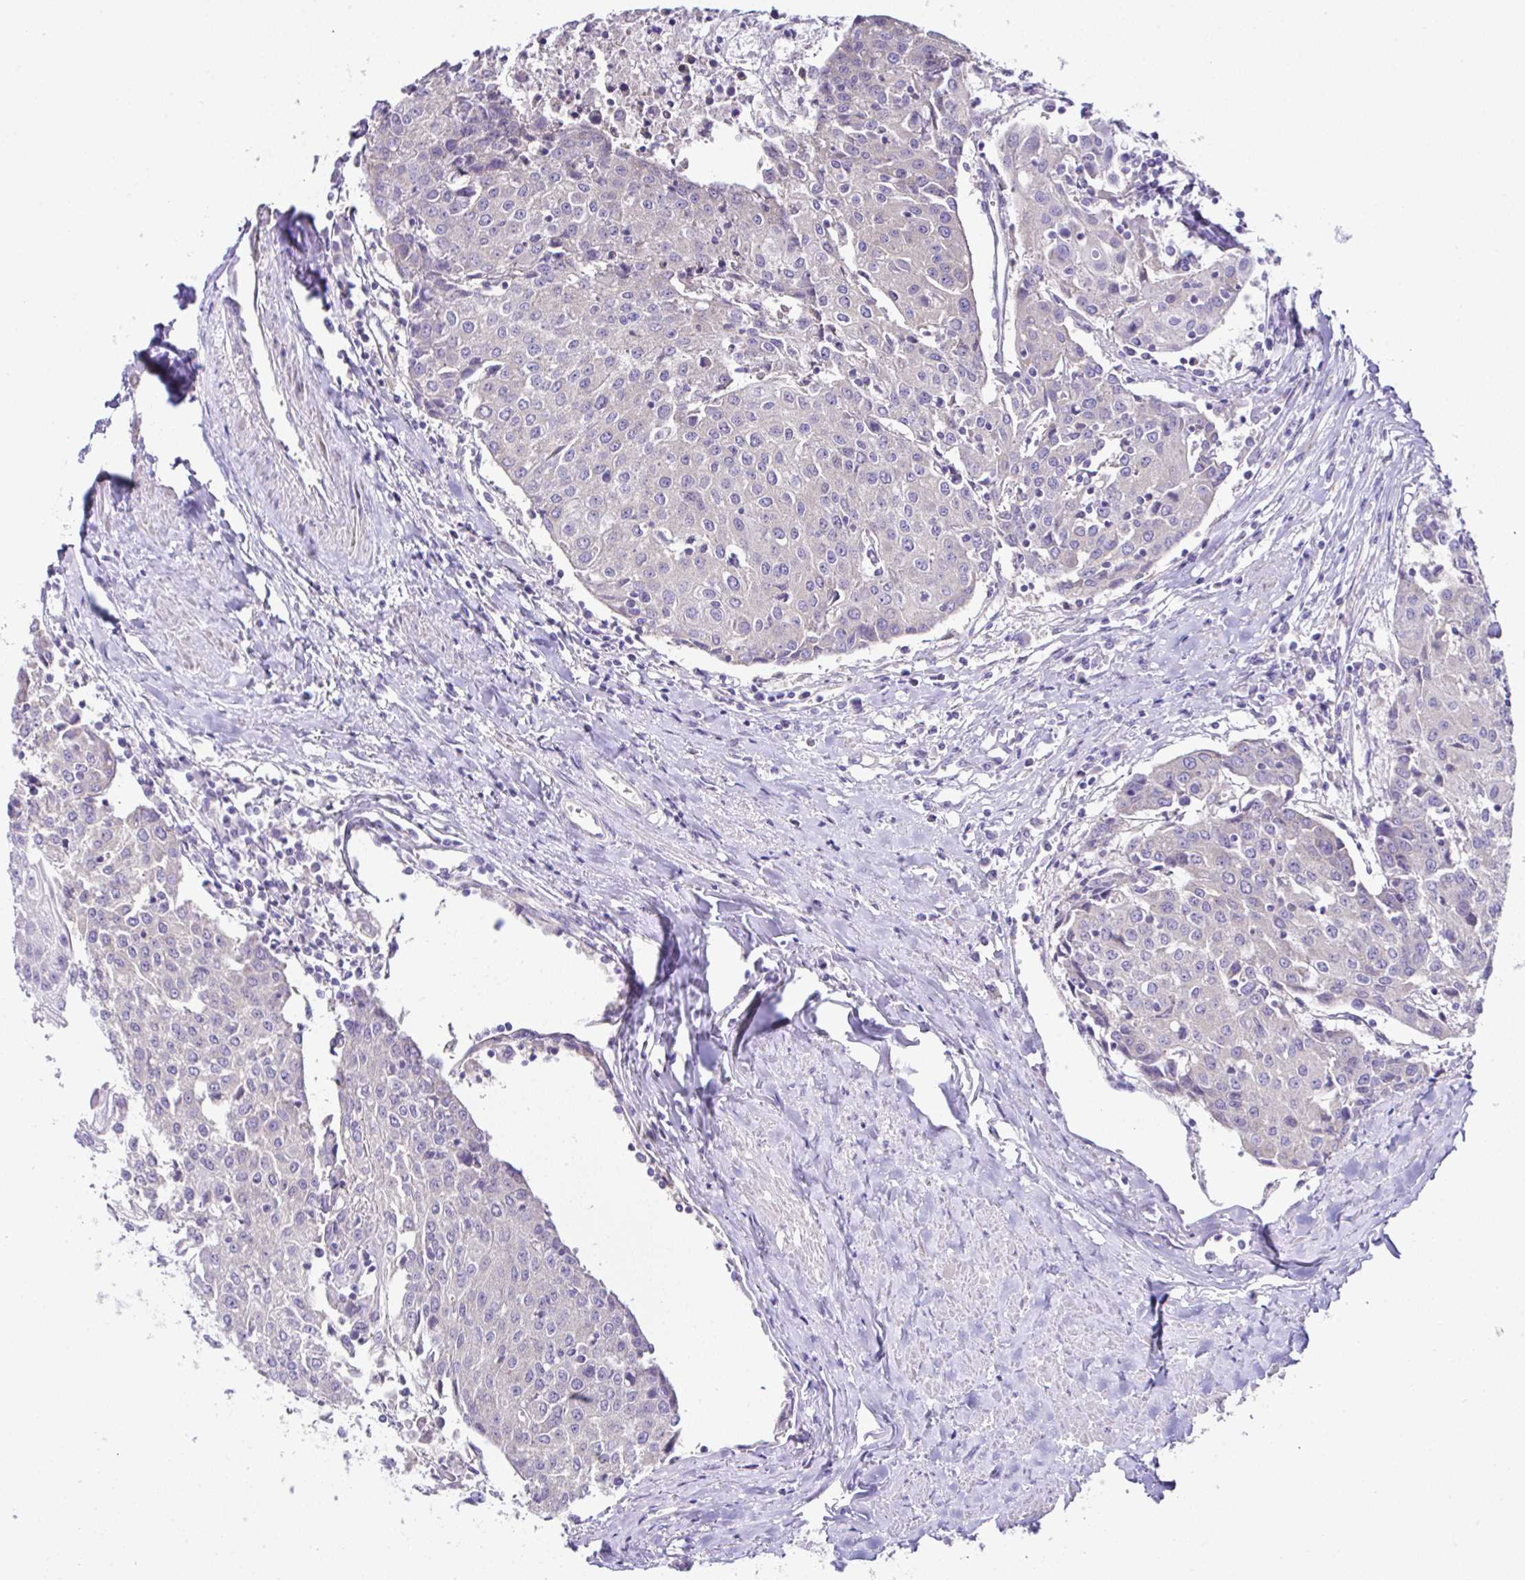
{"staining": {"intensity": "negative", "quantity": "none", "location": "none"}, "tissue": "urothelial cancer", "cell_type": "Tumor cells", "image_type": "cancer", "snomed": [{"axis": "morphology", "description": "Urothelial carcinoma, High grade"}, {"axis": "topography", "description": "Urinary bladder"}], "caption": "DAB immunohistochemical staining of human urothelial cancer shows no significant expression in tumor cells.", "gene": "OR4P4", "patient": {"sex": "female", "age": 85}}